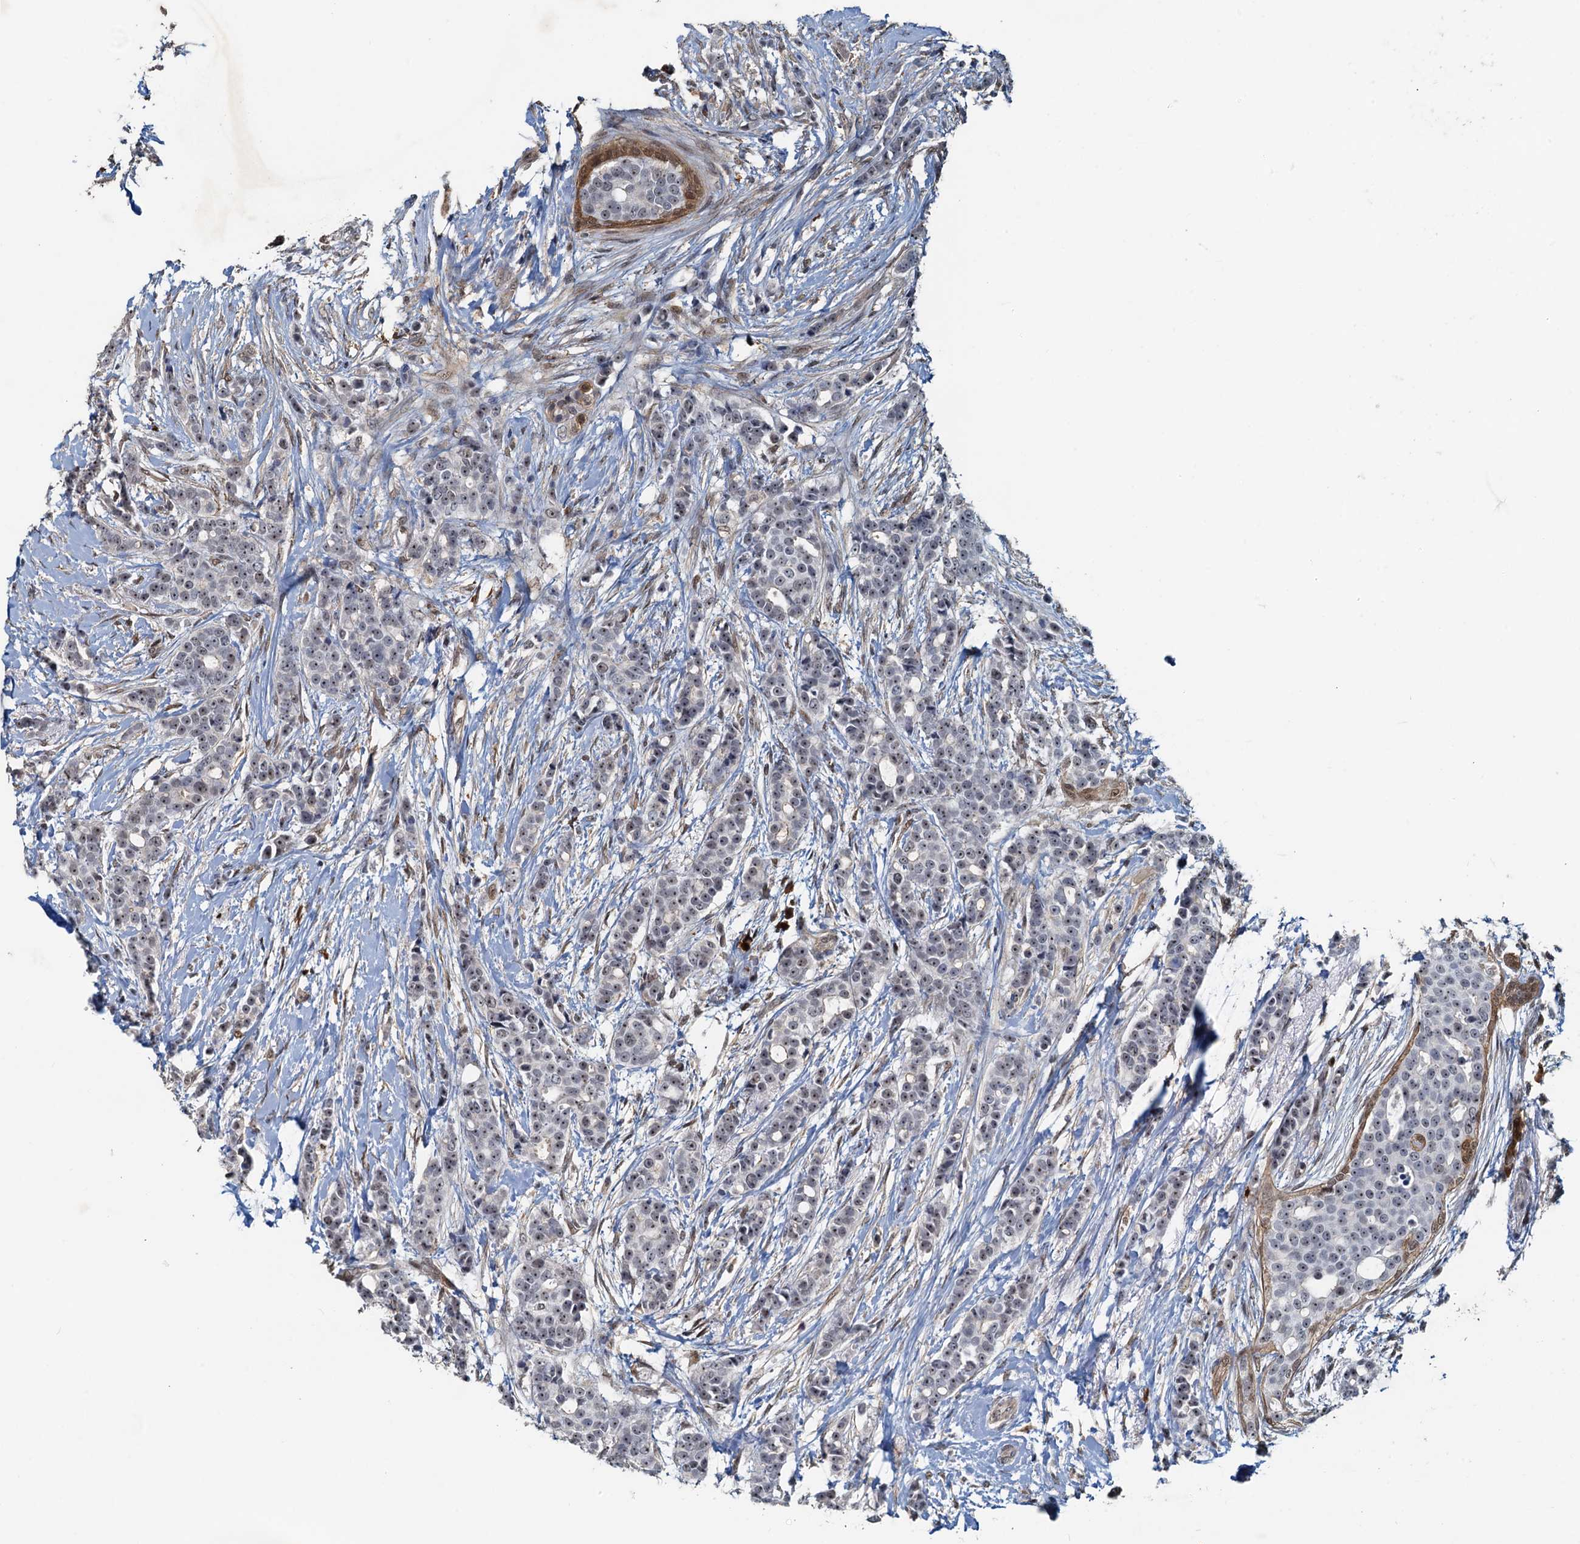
{"staining": {"intensity": "weak", "quantity": "<25%", "location": "nuclear"}, "tissue": "breast cancer", "cell_type": "Tumor cells", "image_type": "cancer", "snomed": [{"axis": "morphology", "description": "Lobular carcinoma"}, {"axis": "topography", "description": "Breast"}], "caption": "IHC image of neoplastic tissue: lobular carcinoma (breast) stained with DAB shows no significant protein positivity in tumor cells.", "gene": "SPINDOC", "patient": {"sex": "female", "age": 51}}